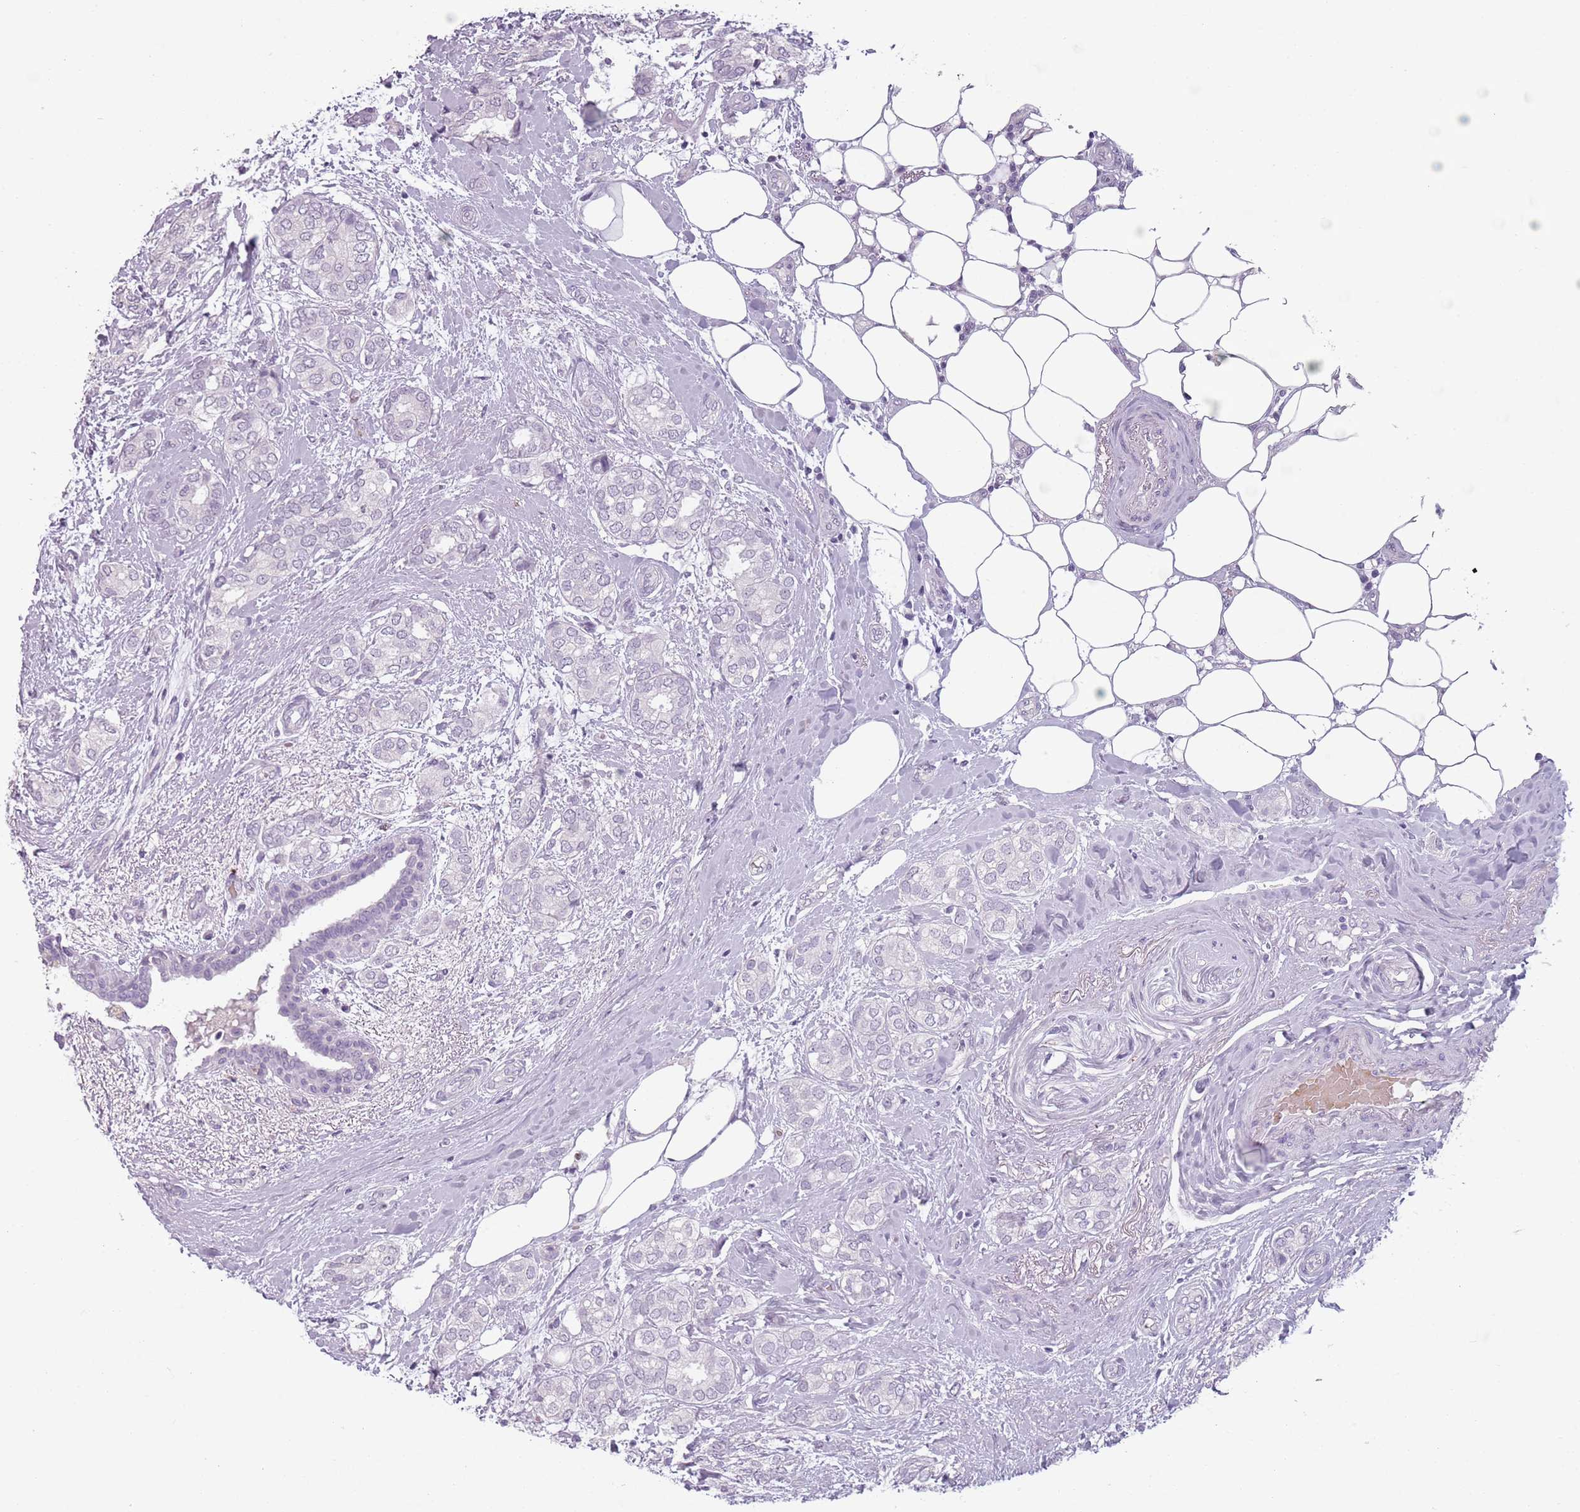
{"staining": {"intensity": "negative", "quantity": "none", "location": "none"}, "tissue": "breast cancer", "cell_type": "Tumor cells", "image_type": "cancer", "snomed": [{"axis": "morphology", "description": "Duct carcinoma"}, {"axis": "topography", "description": "Breast"}], "caption": "High magnification brightfield microscopy of invasive ductal carcinoma (breast) stained with DAB (brown) and counterstained with hematoxylin (blue): tumor cells show no significant expression.", "gene": "PIEZO1", "patient": {"sex": "female", "age": 73}}